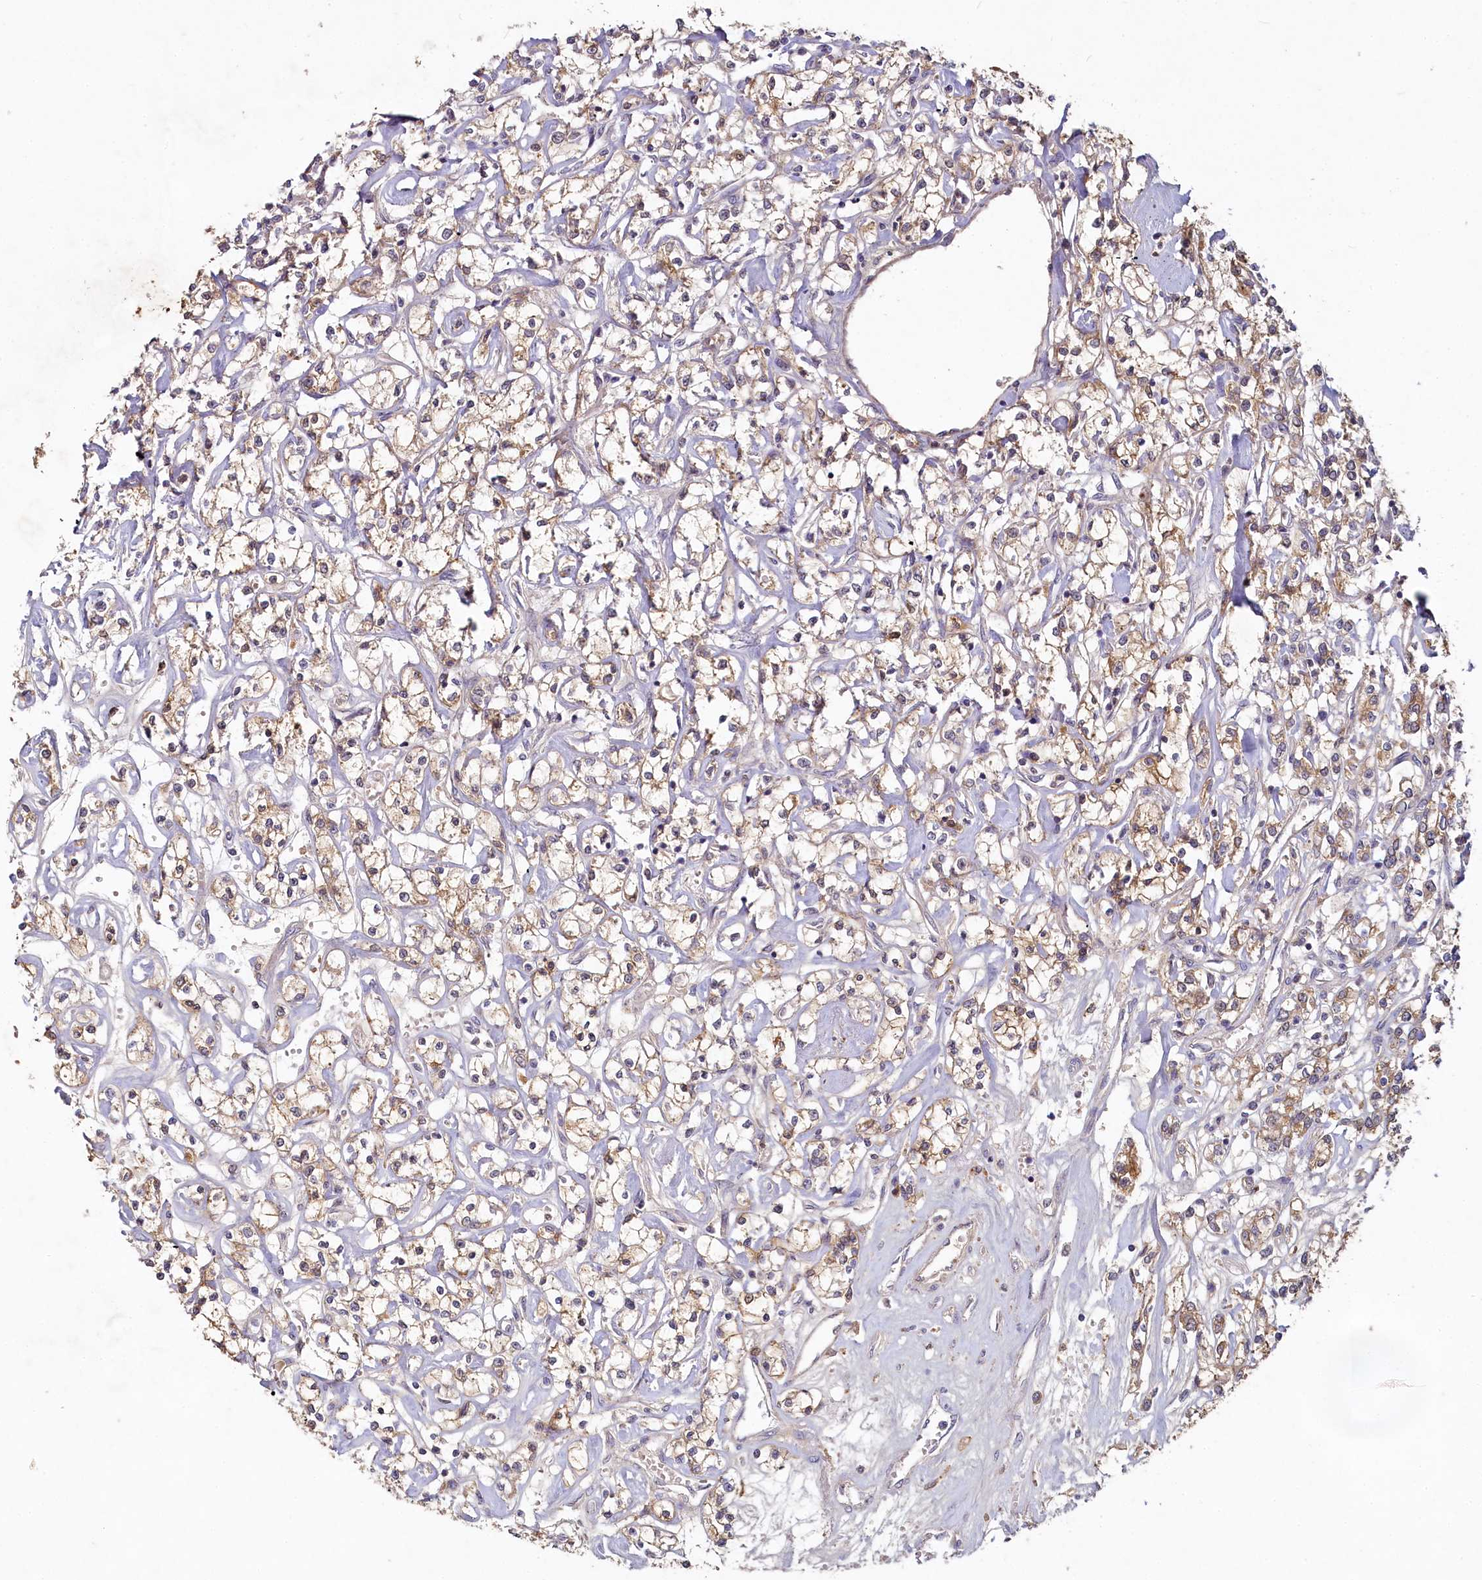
{"staining": {"intensity": "moderate", "quantity": ">75%", "location": "cytoplasmic/membranous"}, "tissue": "renal cancer", "cell_type": "Tumor cells", "image_type": "cancer", "snomed": [{"axis": "morphology", "description": "Adenocarcinoma, NOS"}, {"axis": "topography", "description": "Kidney"}], "caption": "This micrograph displays renal cancer stained with immunohistochemistry to label a protein in brown. The cytoplasmic/membranous of tumor cells show moderate positivity for the protein. Nuclei are counter-stained blue.", "gene": "HERC3", "patient": {"sex": "female", "age": 59}}